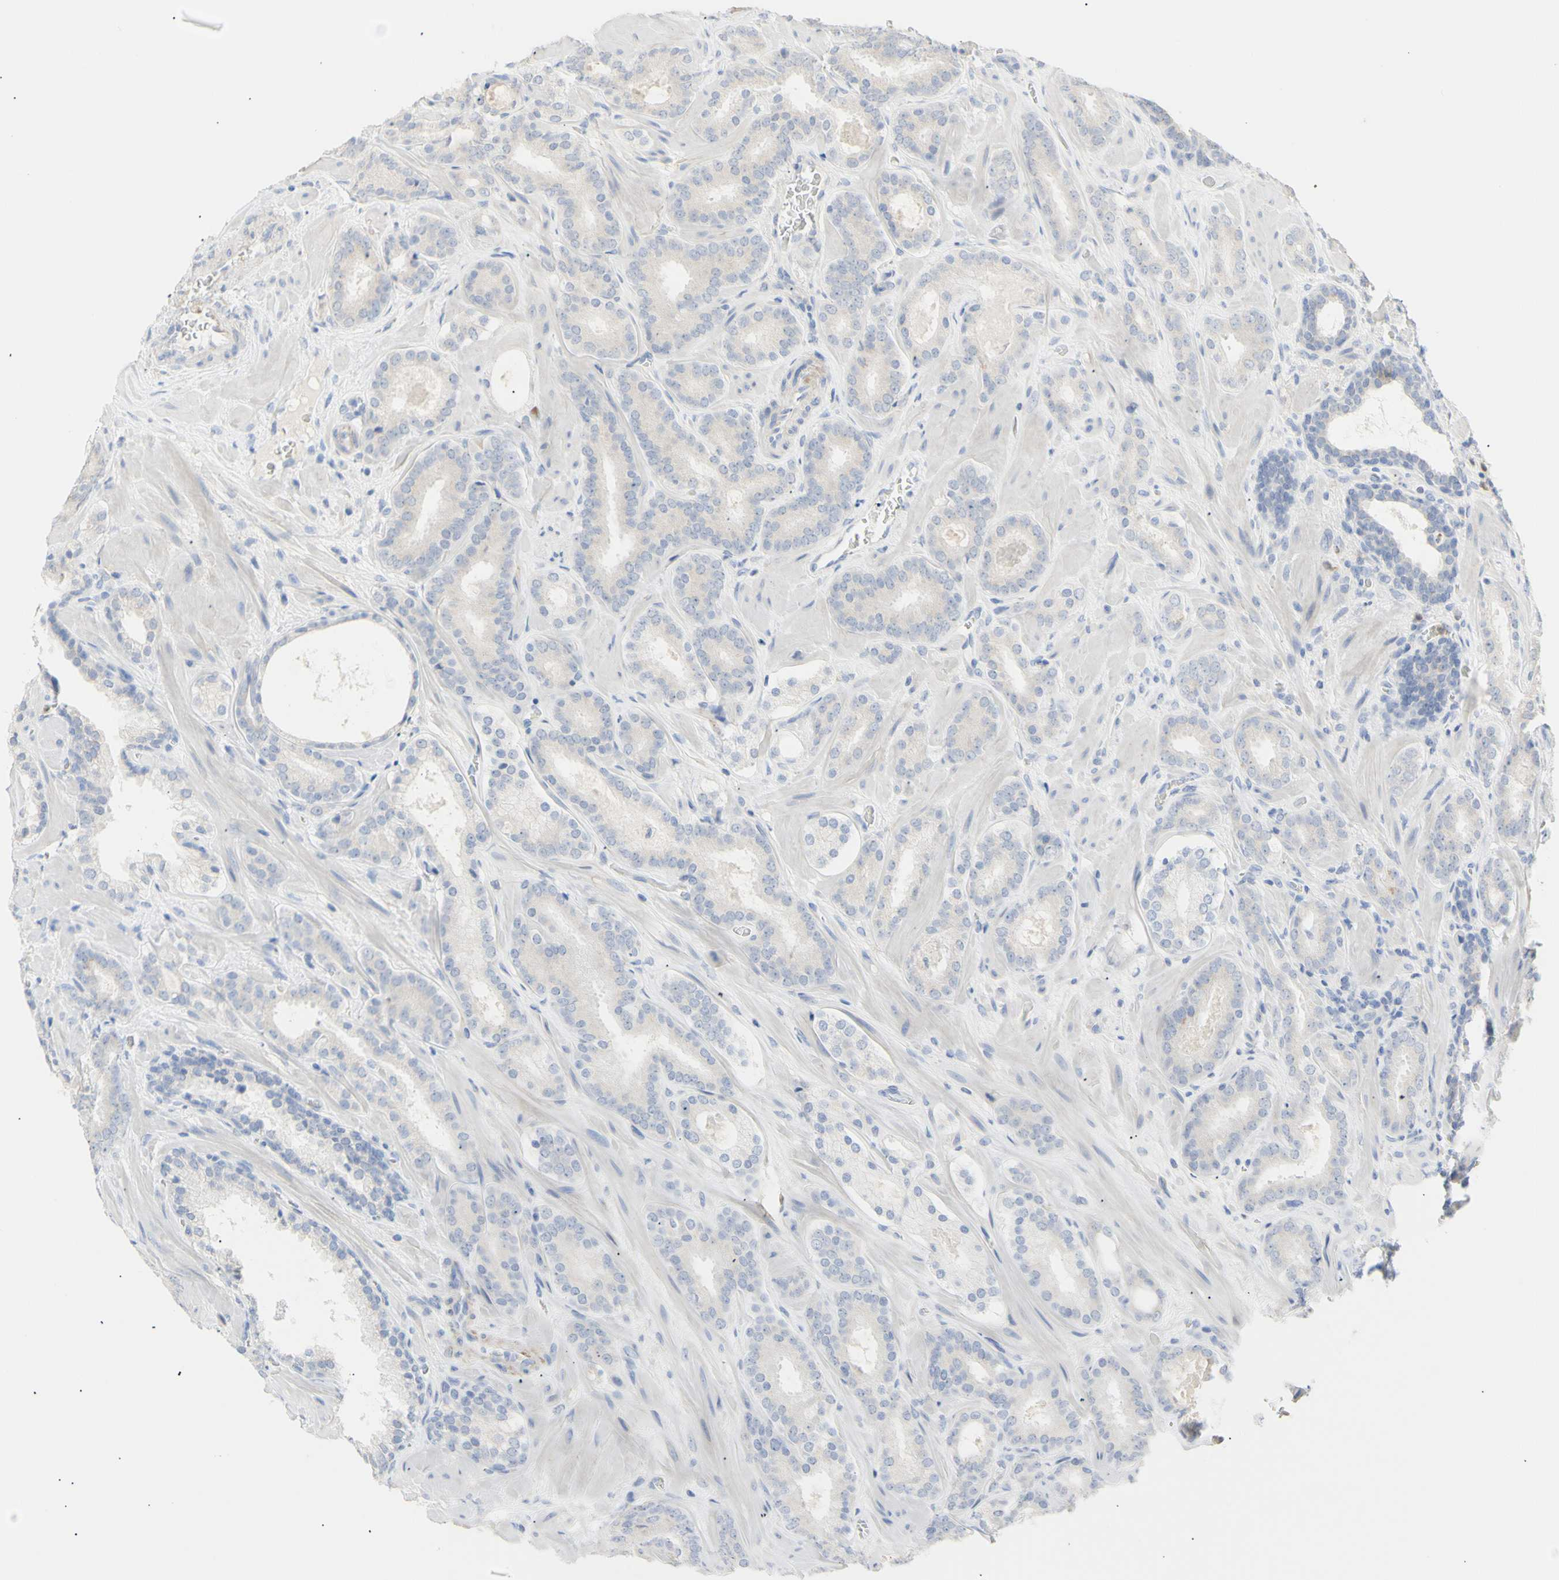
{"staining": {"intensity": "negative", "quantity": "none", "location": "none"}, "tissue": "prostate cancer", "cell_type": "Tumor cells", "image_type": "cancer", "snomed": [{"axis": "morphology", "description": "Adenocarcinoma, Low grade"}, {"axis": "topography", "description": "Prostate"}], "caption": "The immunohistochemistry (IHC) image has no significant positivity in tumor cells of adenocarcinoma (low-grade) (prostate) tissue. (DAB immunohistochemistry (IHC) visualized using brightfield microscopy, high magnification).", "gene": "B4GALNT3", "patient": {"sex": "male", "age": 63}}